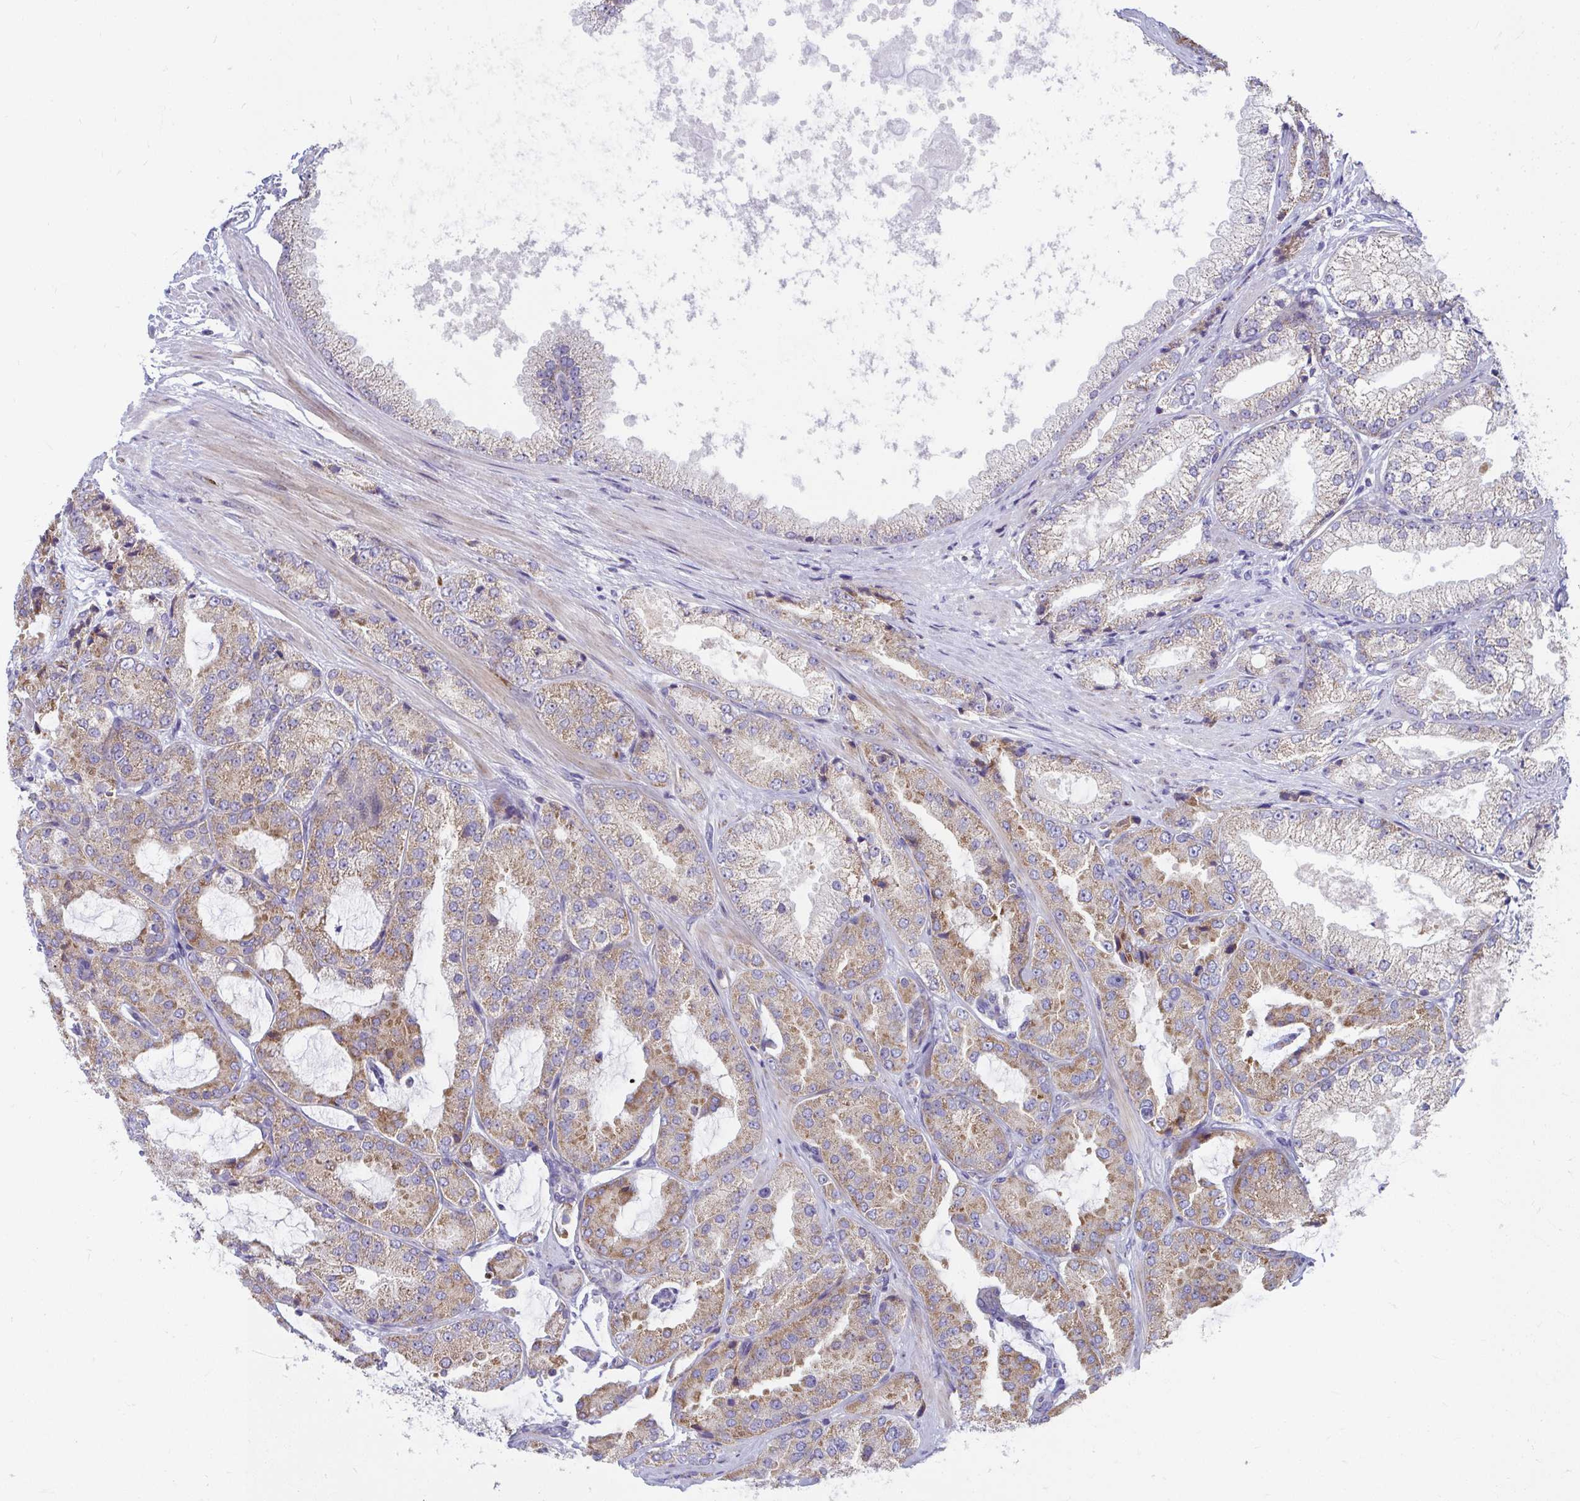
{"staining": {"intensity": "moderate", "quantity": "25%-75%", "location": "cytoplasmic/membranous"}, "tissue": "prostate cancer", "cell_type": "Tumor cells", "image_type": "cancer", "snomed": [{"axis": "morphology", "description": "Adenocarcinoma, High grade"}, {"axis": "topography", "description": "Prostate"}], "caption": "Brown immunohistochemical staining in human prostate high-grade adenocarcinoma reveals moderate cytoplasmic/membranous staining in approximately 25%-75% of tumor cells.", "gene": "IL37", "patient": {"sex": "male", "age": 68}}